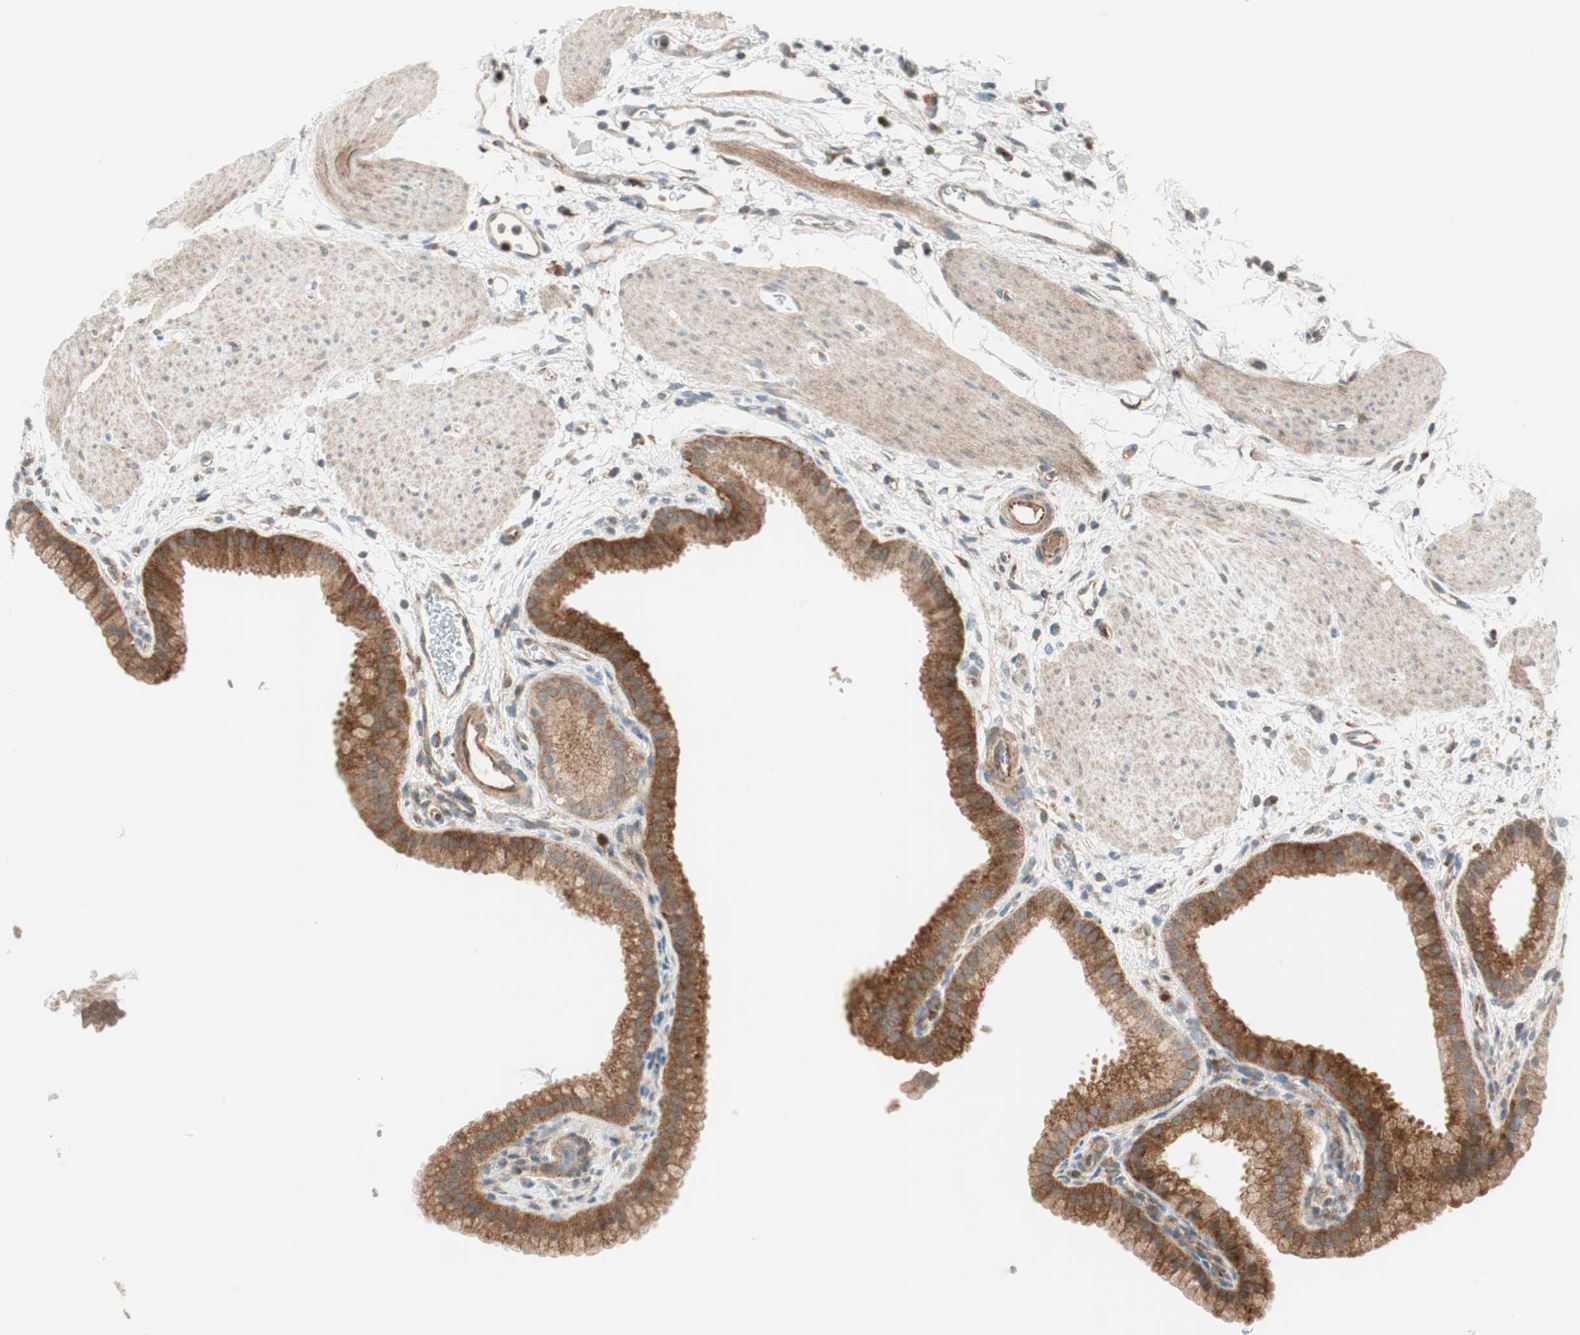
{"staining": {"intensity": "strong", "quantity": ">75%", "location": "cytoplasmic/membranous"}, "tissue": "gallbladder", "cell_type": "Glandular cells", "image_type": "normal", "snomed": [{"axis": "morphology", "description": "Normal tissue, NOS"}, {"axis": "topography", "description": "Gallbladder"}], "caption": "Strong cytoplasmic/membranous protein expression is seen in about >75% of glandular cells in gallbladder. (IHC, brightfield microscopy, high magnification).", "gene": "ABI1", "patient": {"sex": "female", "age": 64}}